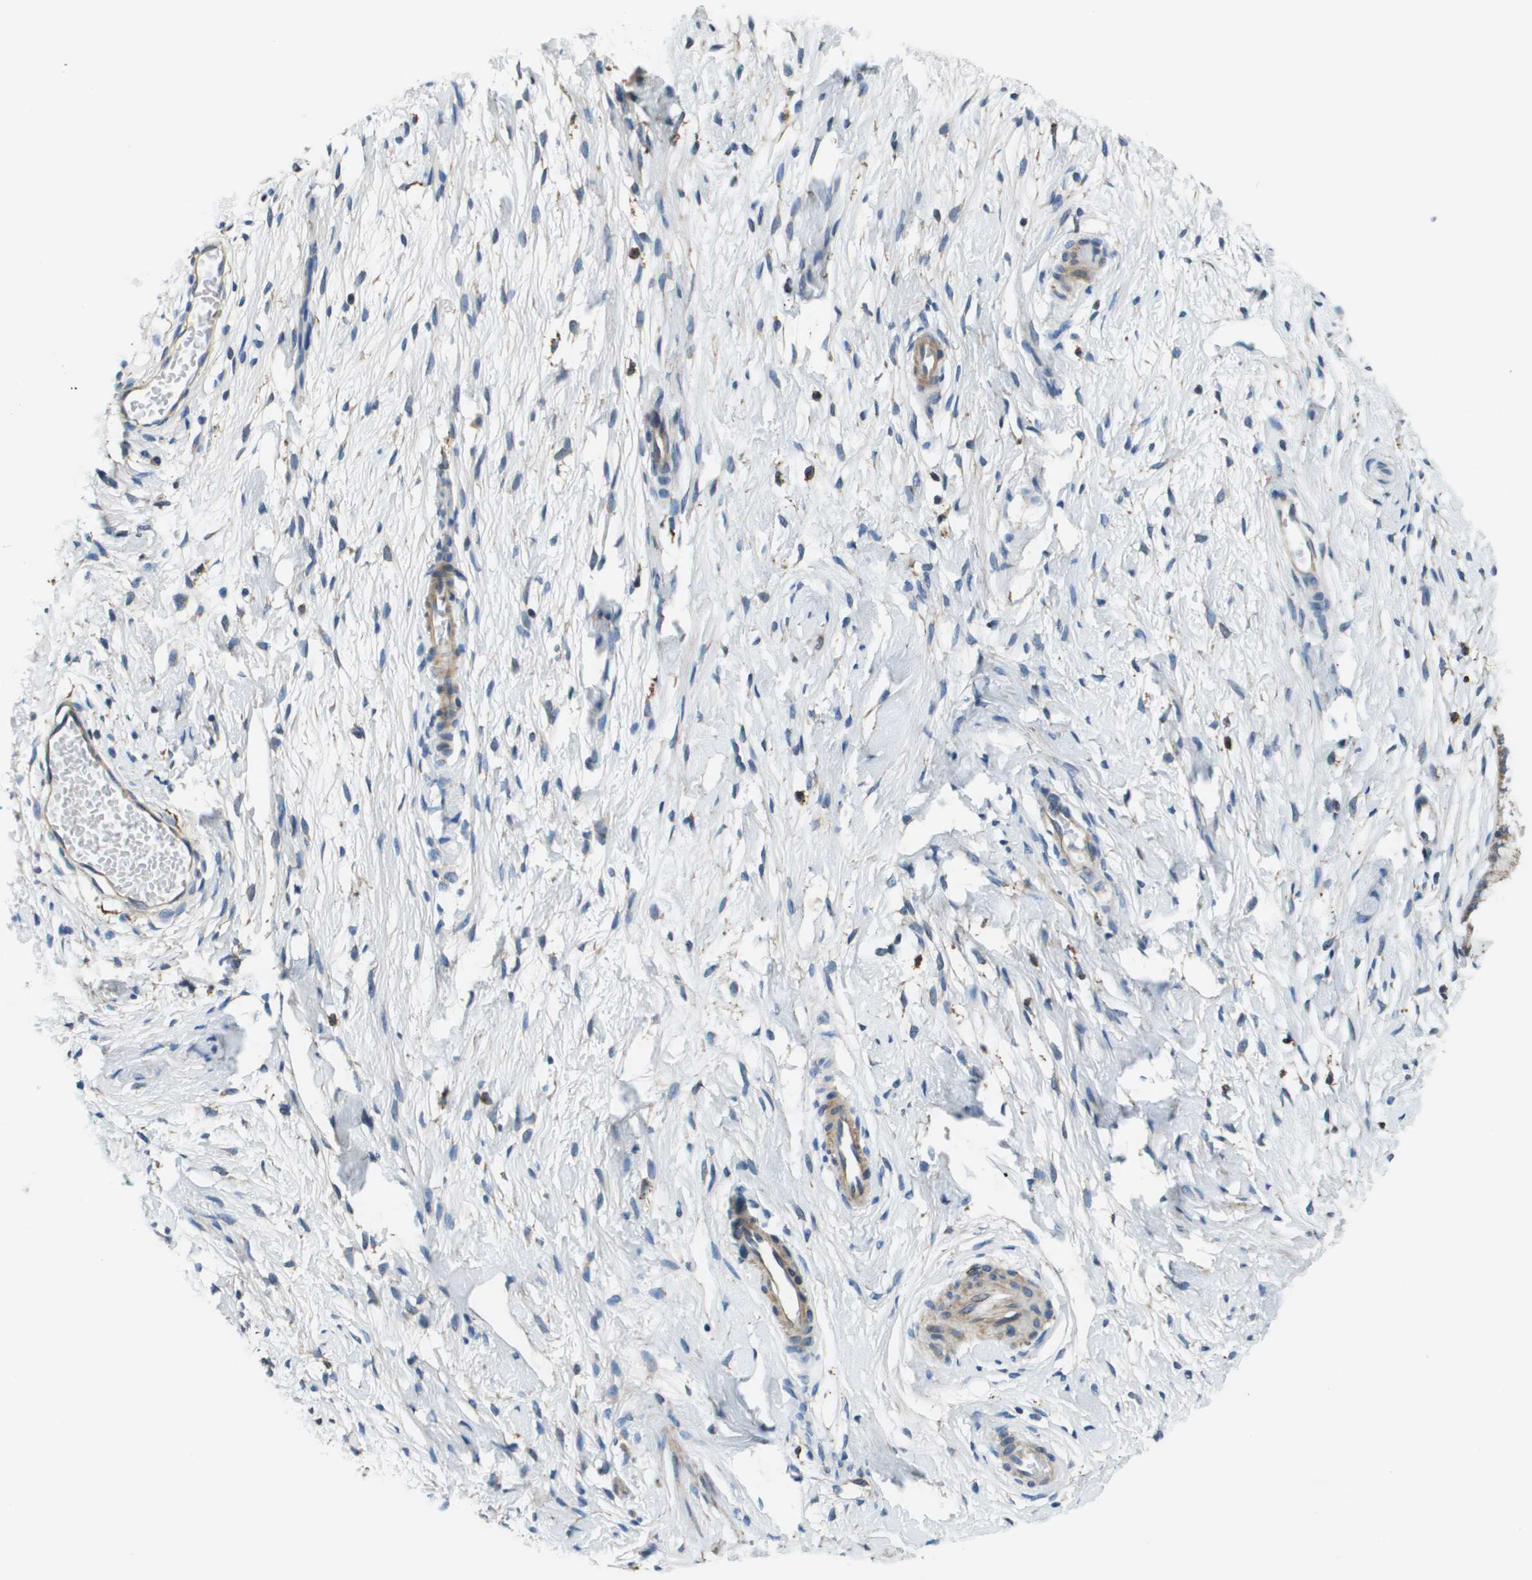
{"staining": {"intensity": "negative", "quantity": "none", "location": "none"}, "tissue": "cervix", "cell_type": "Squamous epithelial cells", "image_type": "normal", "snomed": [{"axis": "morphology", "description": "Normal tissue, NOS"}, {"axis": "topography", "description": "Cervix"}], "caption": "The immunohistochemistry histopathology image has no significant staining in squamous epithelial cells of cervix. Brightfield microscopy of immunohistochemistry (IHC) stained with DAB (brown) and hematoxylin (blue), captured at high magnification.", "gene": "CNPY3", "patient": {"sex": "female", "age": 65}}